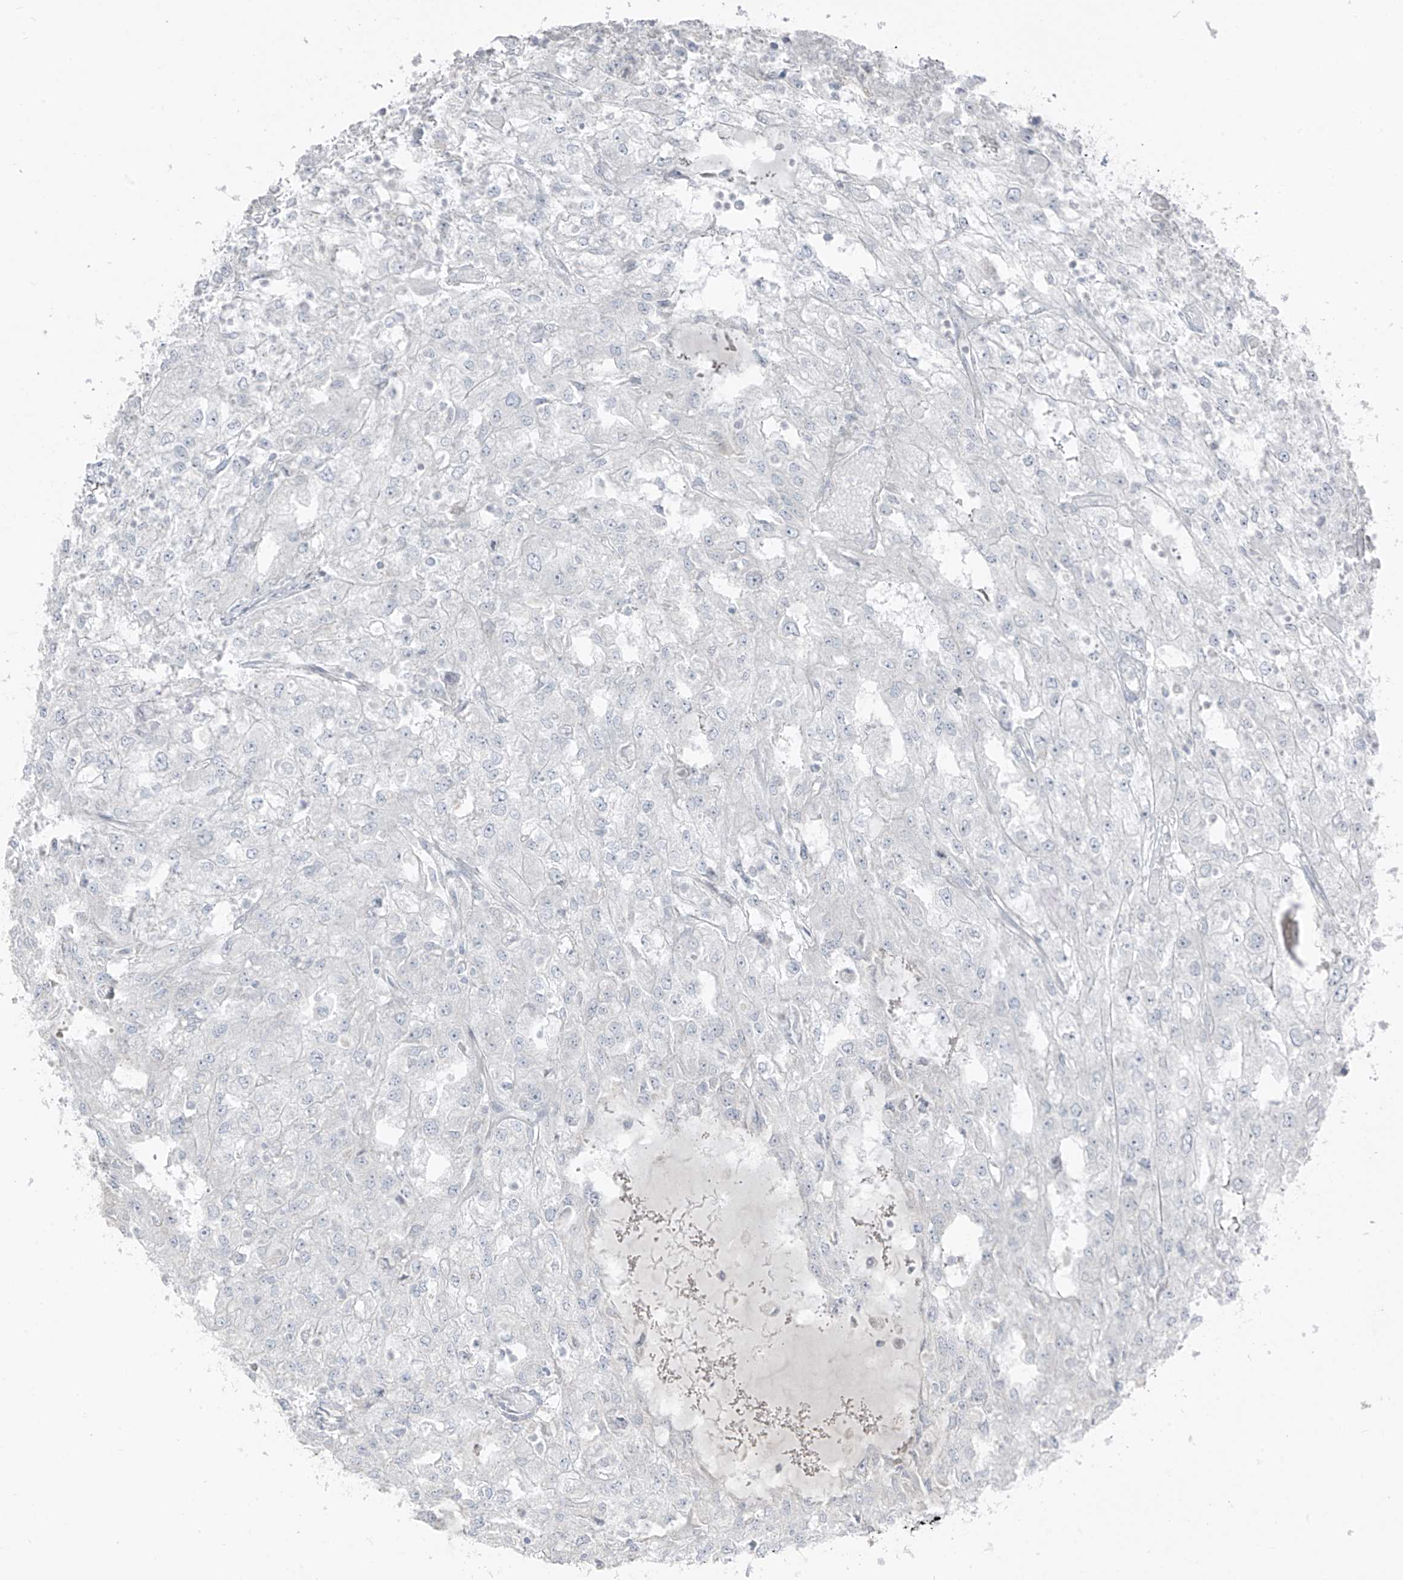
{"staining": {"intensity": "negative", "quantity": "none", "location": "none"}, "tissue": "renal cancer", "cell_type": "Tumor cells", "image_type": "cancer", "snomed": [{"axis": "morphology", "description": "Adenocarcinoma, NOS"}, {"axis": "topography", "description": "Kidney"}], "caption": "Immunohistochemical staining of human renal cancer reveals no significant positivity in tumor cells.", "gene": "PRDM6", "patient": {"sex": "female", "age": 54}}